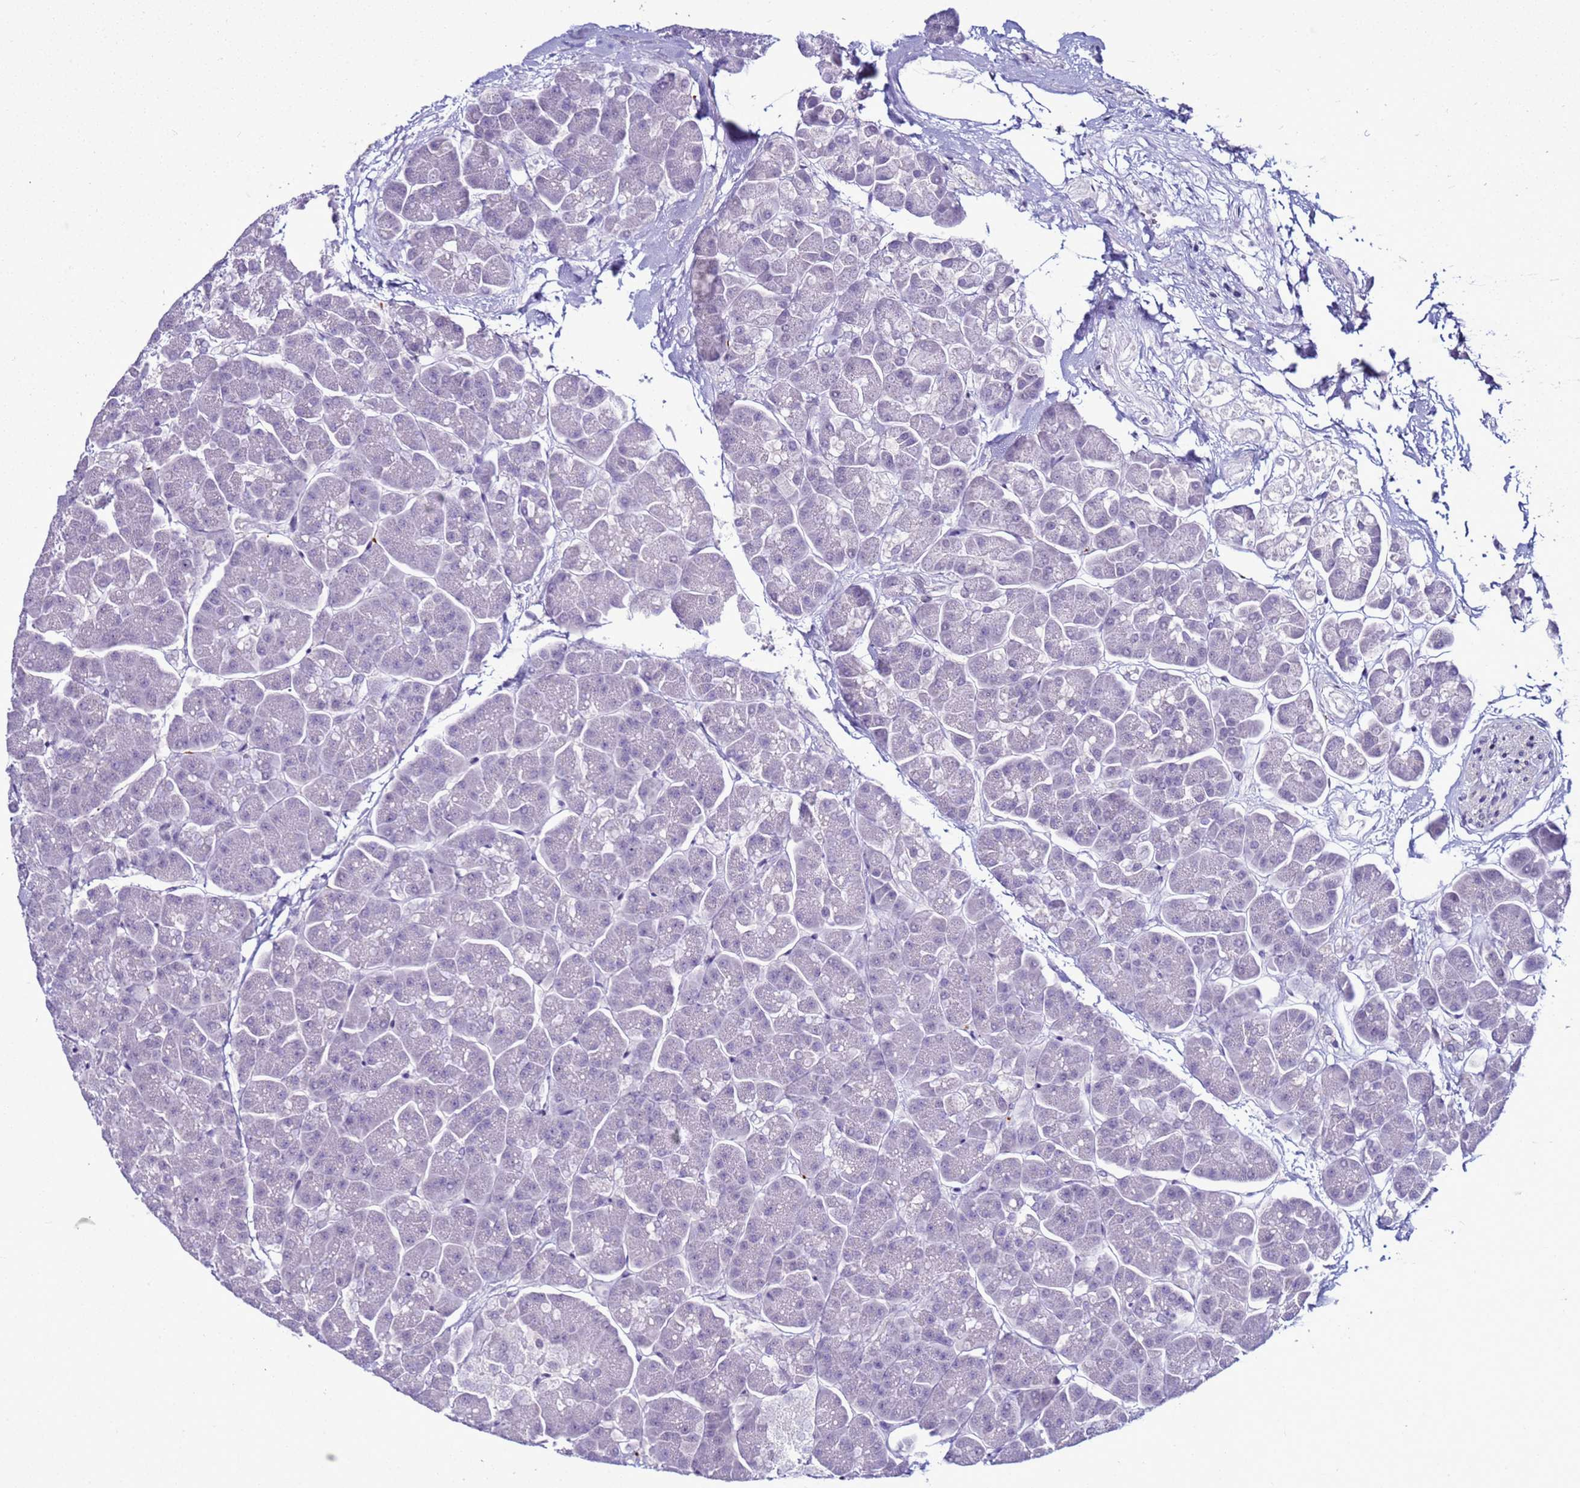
{"staining": {"intensity": "negative", "quantity": "none", "location": "none"}, "tissue": "pancreas", "cell_type": "Exocrine glandular cells", "image_type": "normal", "snomed": [{"axis": "morphology", "description": "Normal tissue, NOS"}, {"axis": "topography", "description": "Pancreas"}, {"axis": "topography", "description": "Peripheral nerve tissue"}], "caption": "An immunohistochemistry image of unremarkable pancreas is shown. There is no staining in exocrine glandular cells of pancreas. (Stains: DAB immunohistochemistry with hematoxylin counter stain, Microscopy: brightfield microscopy at high magnification).", "gene": "LRRC10B", "patient": {"sex": "male", "age": 54}}